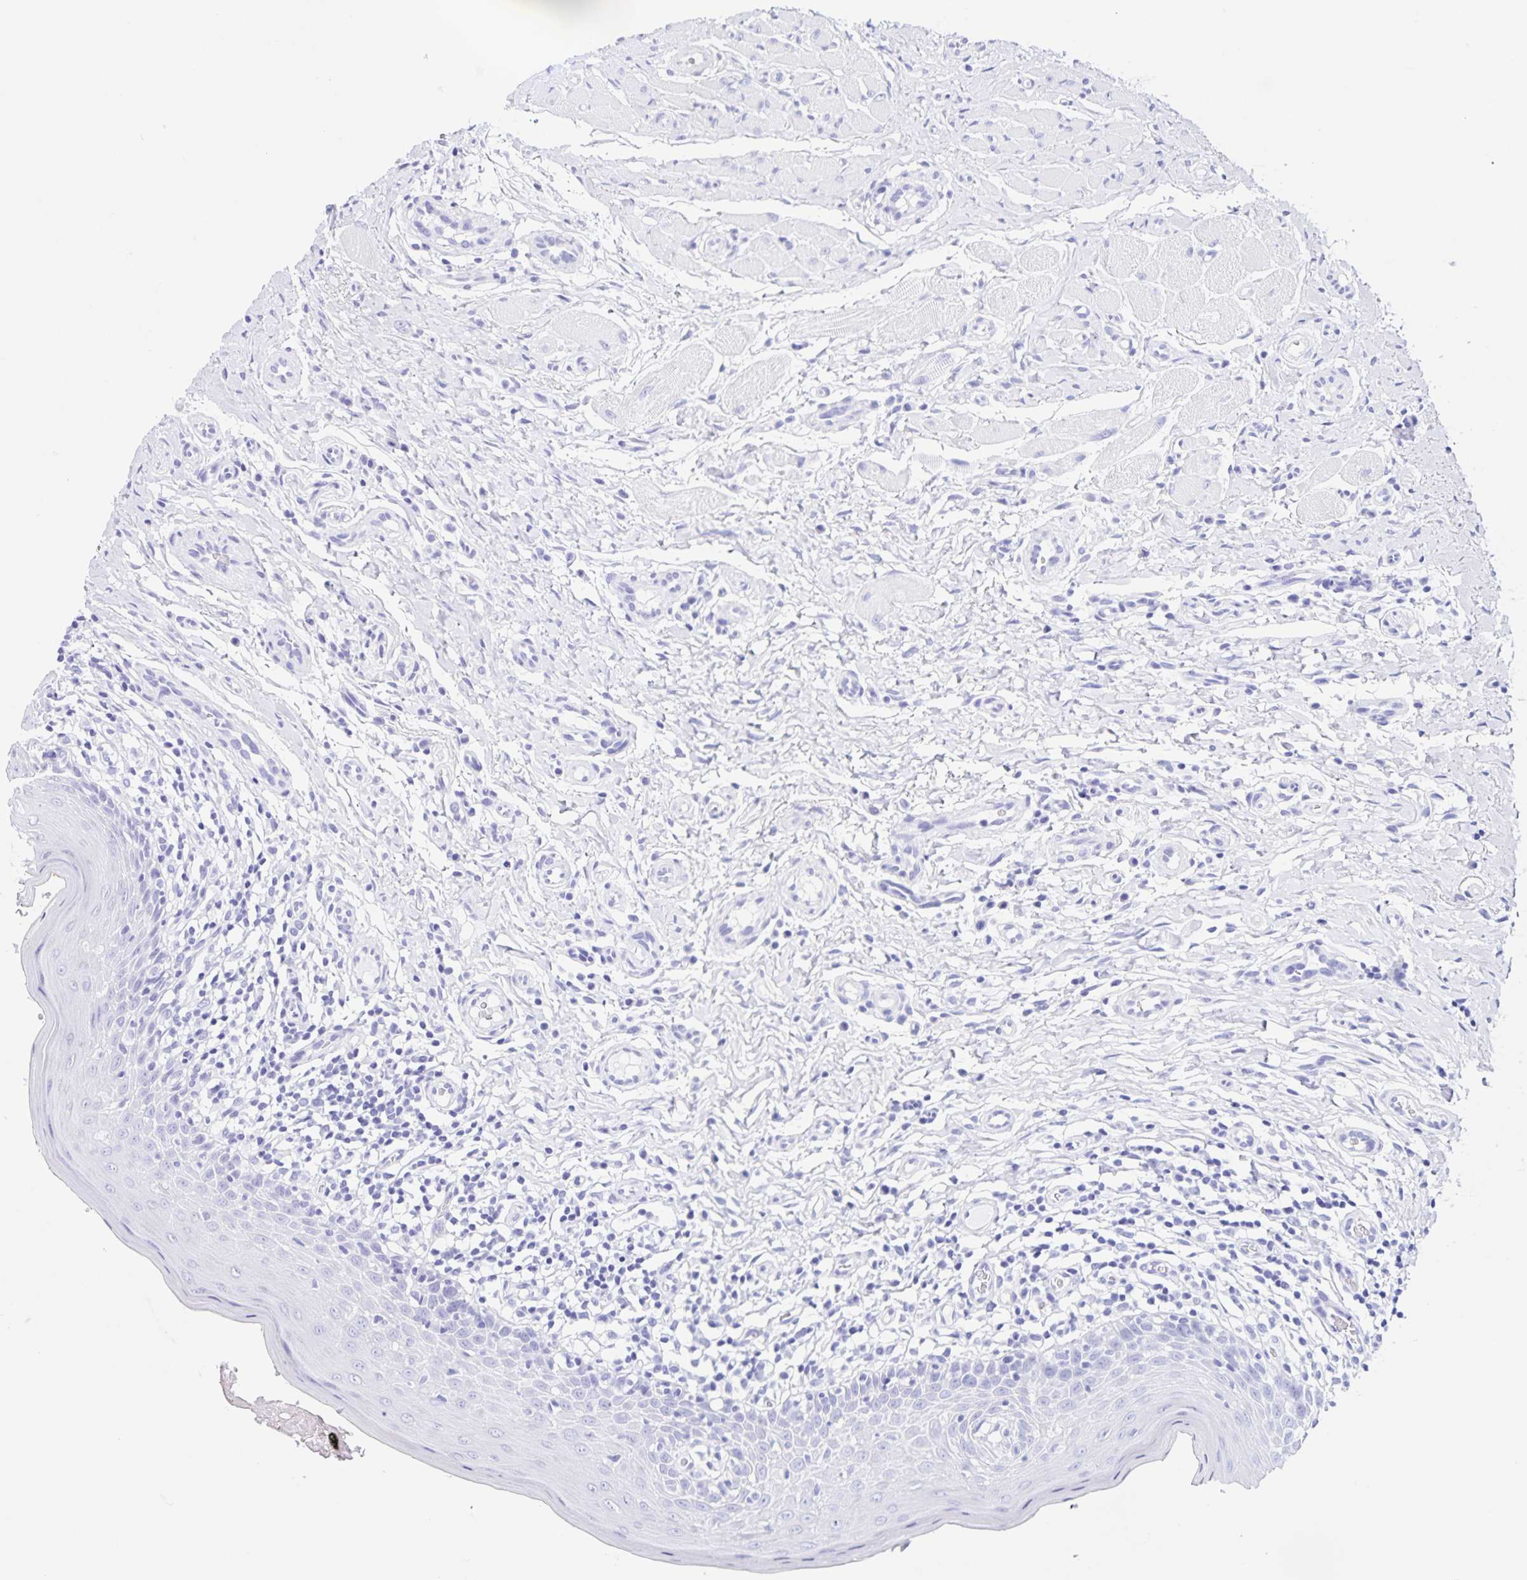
{"staining": {"intensity": "negative", "quantity": "none", "location": "none"}, "tissue": "oral mucosa", "cell_type": "Squamous epithelial cells", "image_type": "normal", "snomed": [{"axis": "morphology", "description": "Normal tissue, NOS"}, {"axis": "topography", "description": "Oral tissue"}, {"axis": "topography", "description": "Tounge, NOS"}], "caption": "This is an immunohistochemistry photomicrograph of unremarkable human oral mucosa. There is no staining in squamous epithelial cells.", "gene": "FAM170A", "patient": {"sex": "female", "age": 58}}